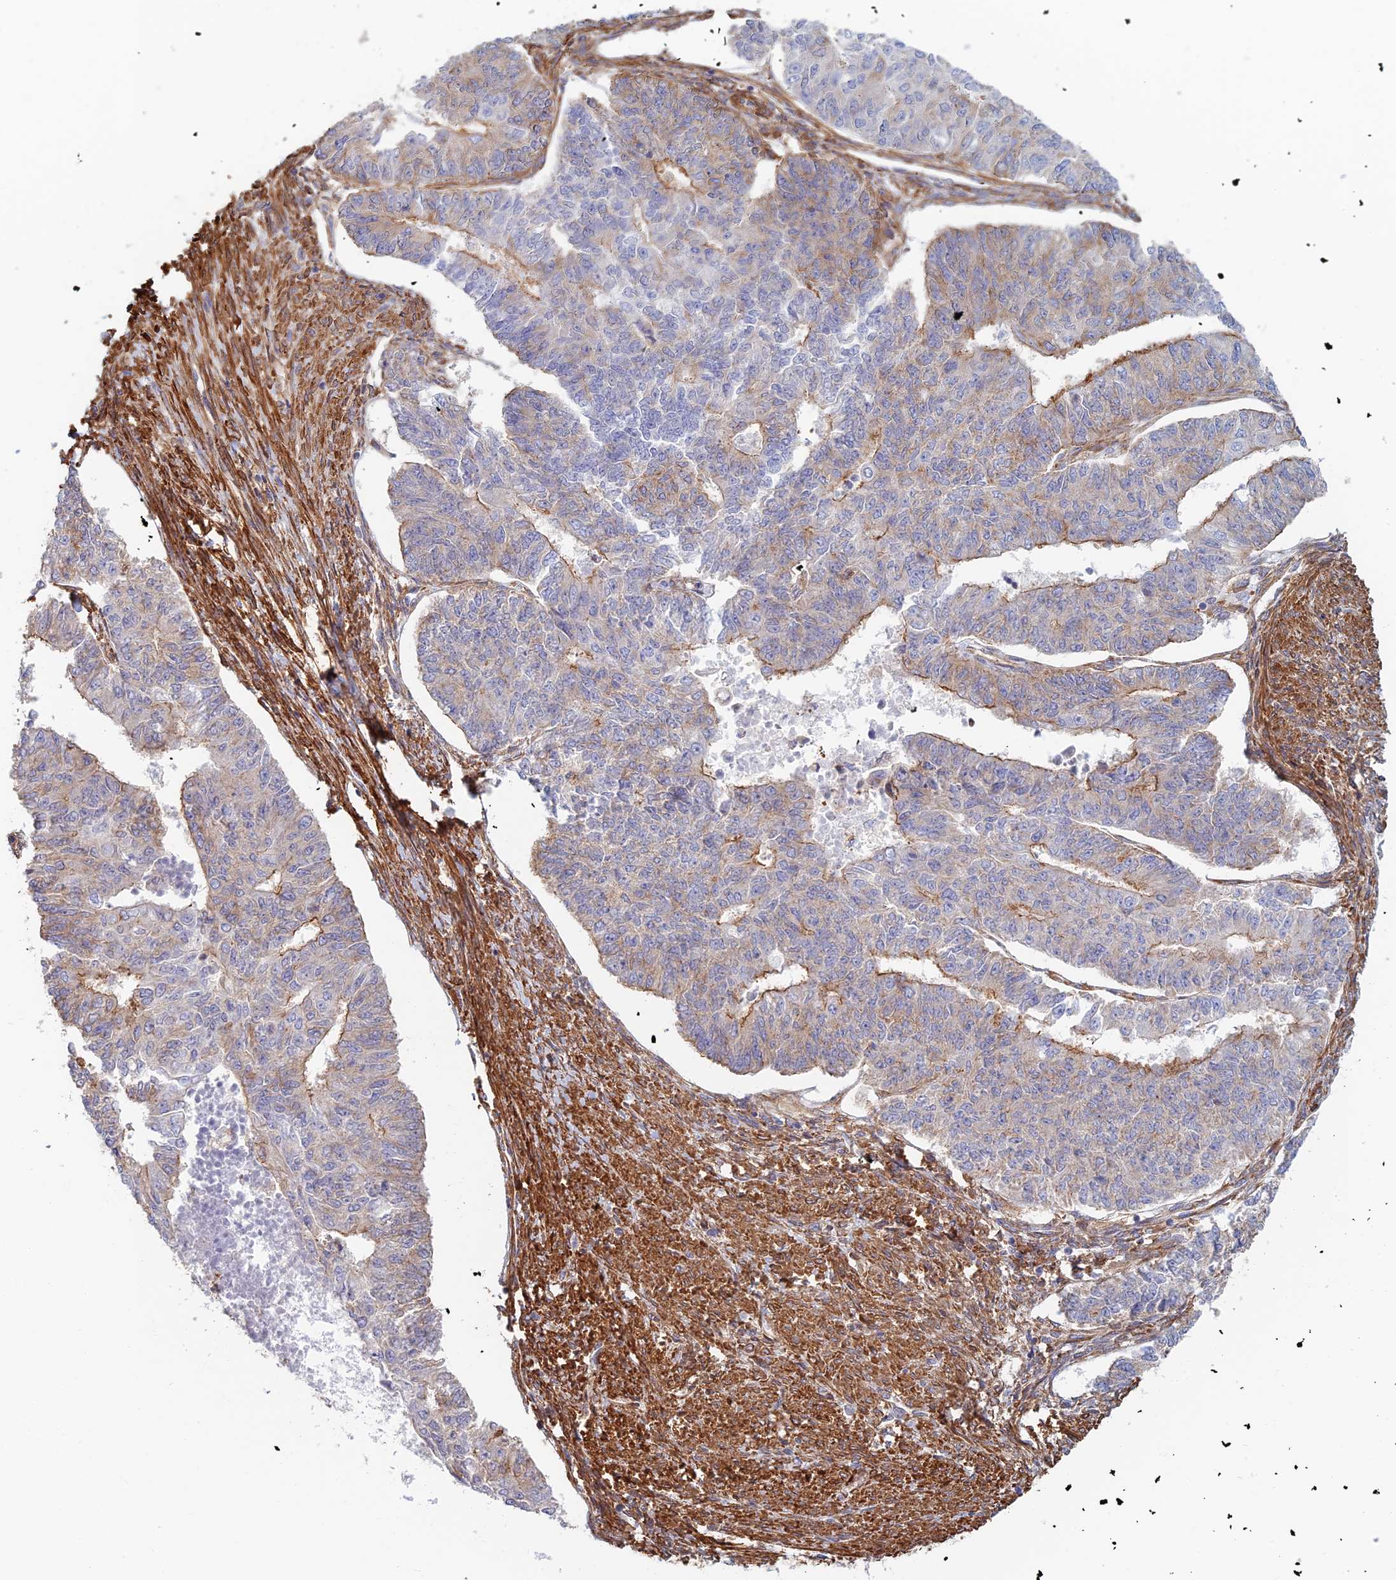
{"staining": {"intensity": "moderate", "quantity": "25%-75%", "location": "cytoplasmic/membranous"}, "tissue": "endometrial cancer", "cell_type": "Tumor cells", "image_type": "cancer", "snomed": [{"axis": "morphology", "description": "Adenocarcinoma, NOS"}, {"axis": "topography", "description": "Endometrium"}], "caption": "Protein expression analysis of adenocarcinoma (endometrial) demonstrates moderate cytoplasmic/membranous expression in approximately 25%-75% of tumor cells.", "gene": "PAK4", "patient": {"sex": "female", "age": 32}}